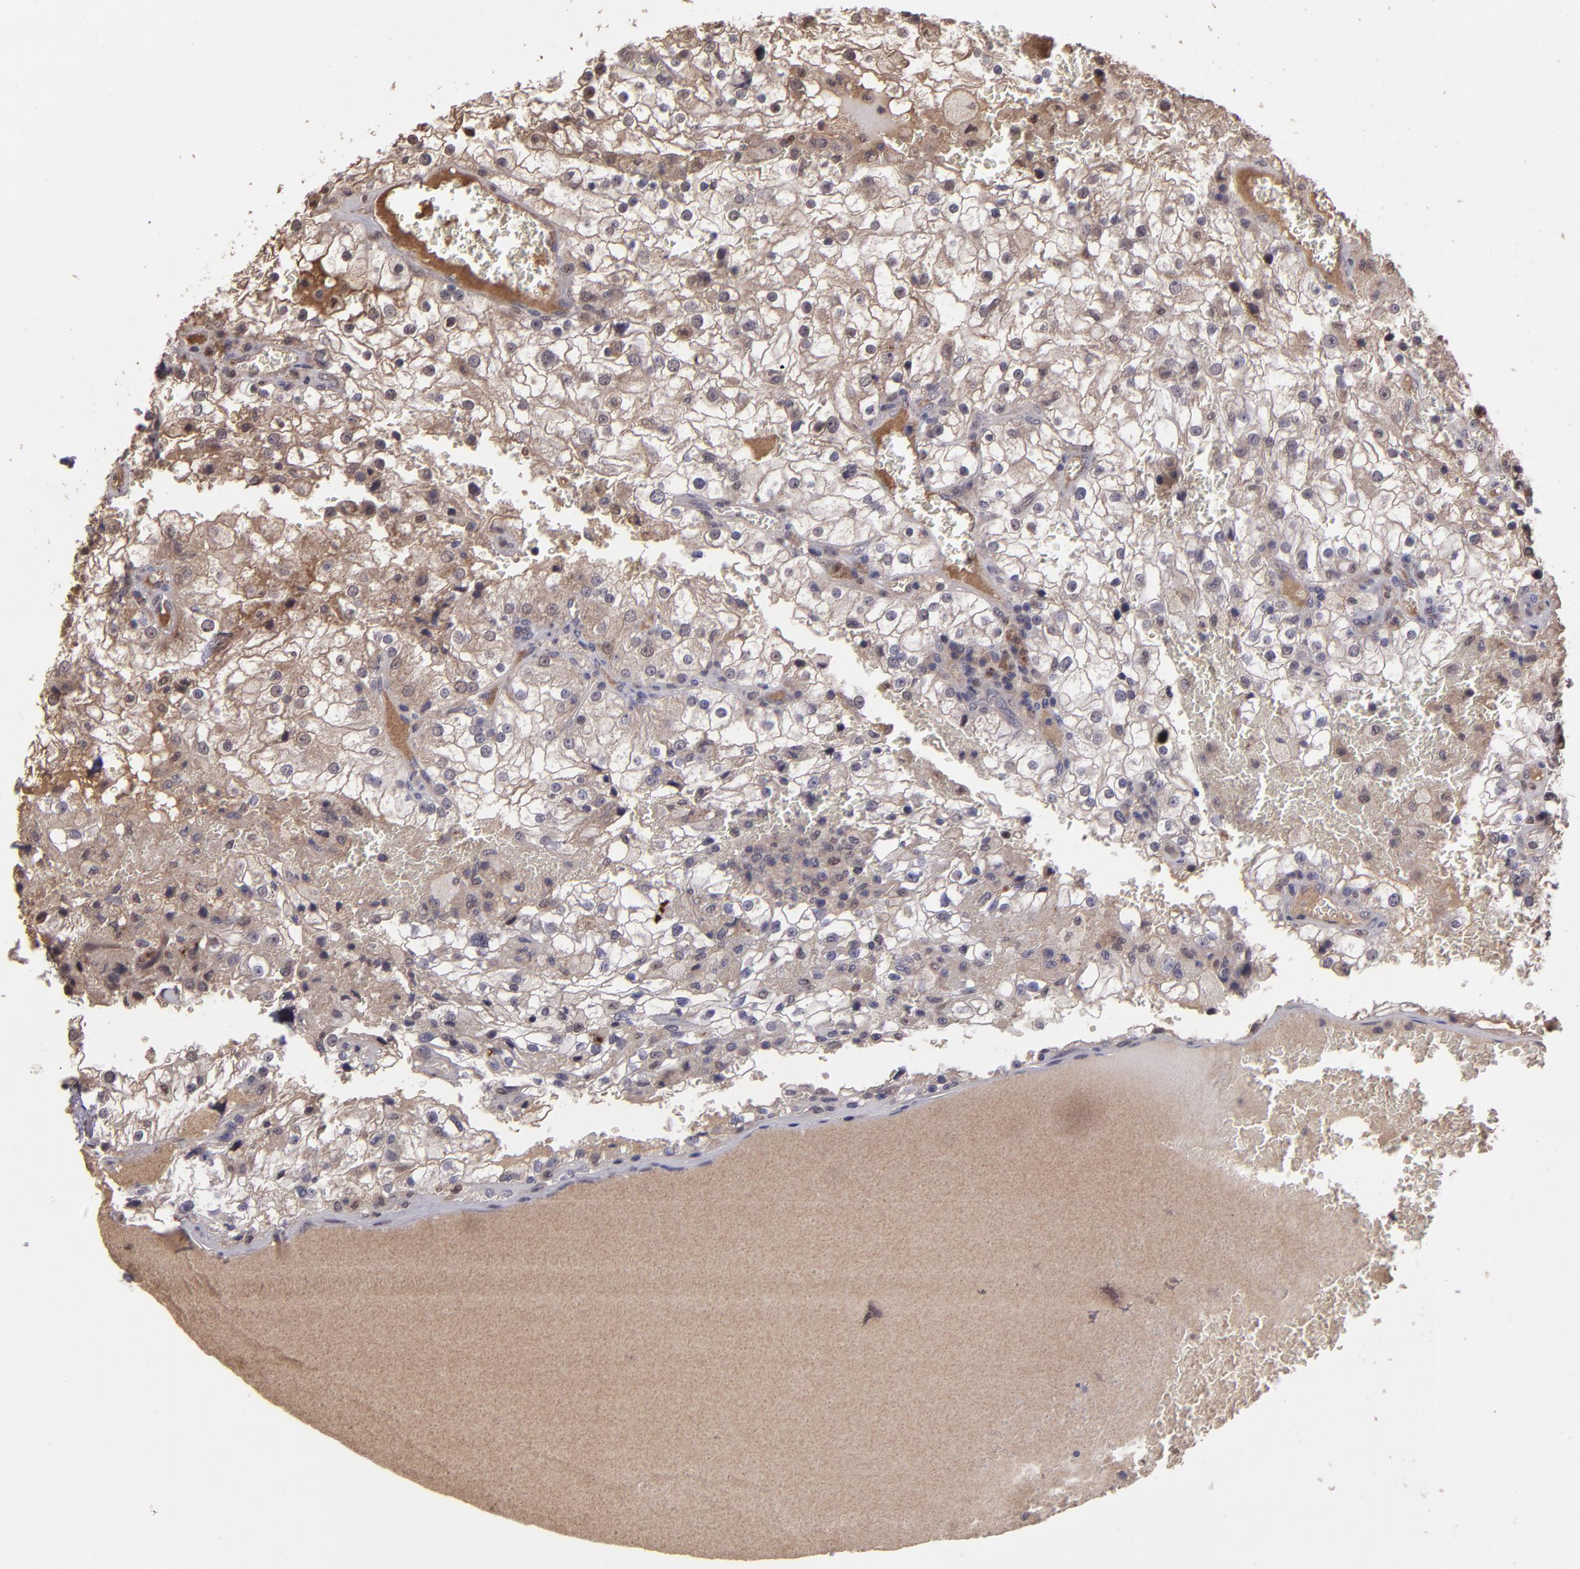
{"staining": {"intensity": "weak", "quantity": "25%-75%", "location": "cytoplasmic/membranous"}, "tissue": "renal cancer", "cell_type": "Tumor cells", "image_type": "cancer", "snomed": [{"axis": "morphology", "description": "Adenocarcinoma, NOS"}, {"axis": "topography", "description": "Kidney"}], "caption": "A high-resolution image shows IHC staining of renal adenocarcinoma, which shows weak cytoplasmic/membranous expression in approximately 25%-75% of tumor cells.", "gene": "SERPINF2", "patient": {"sex": "female", "age": 74}}